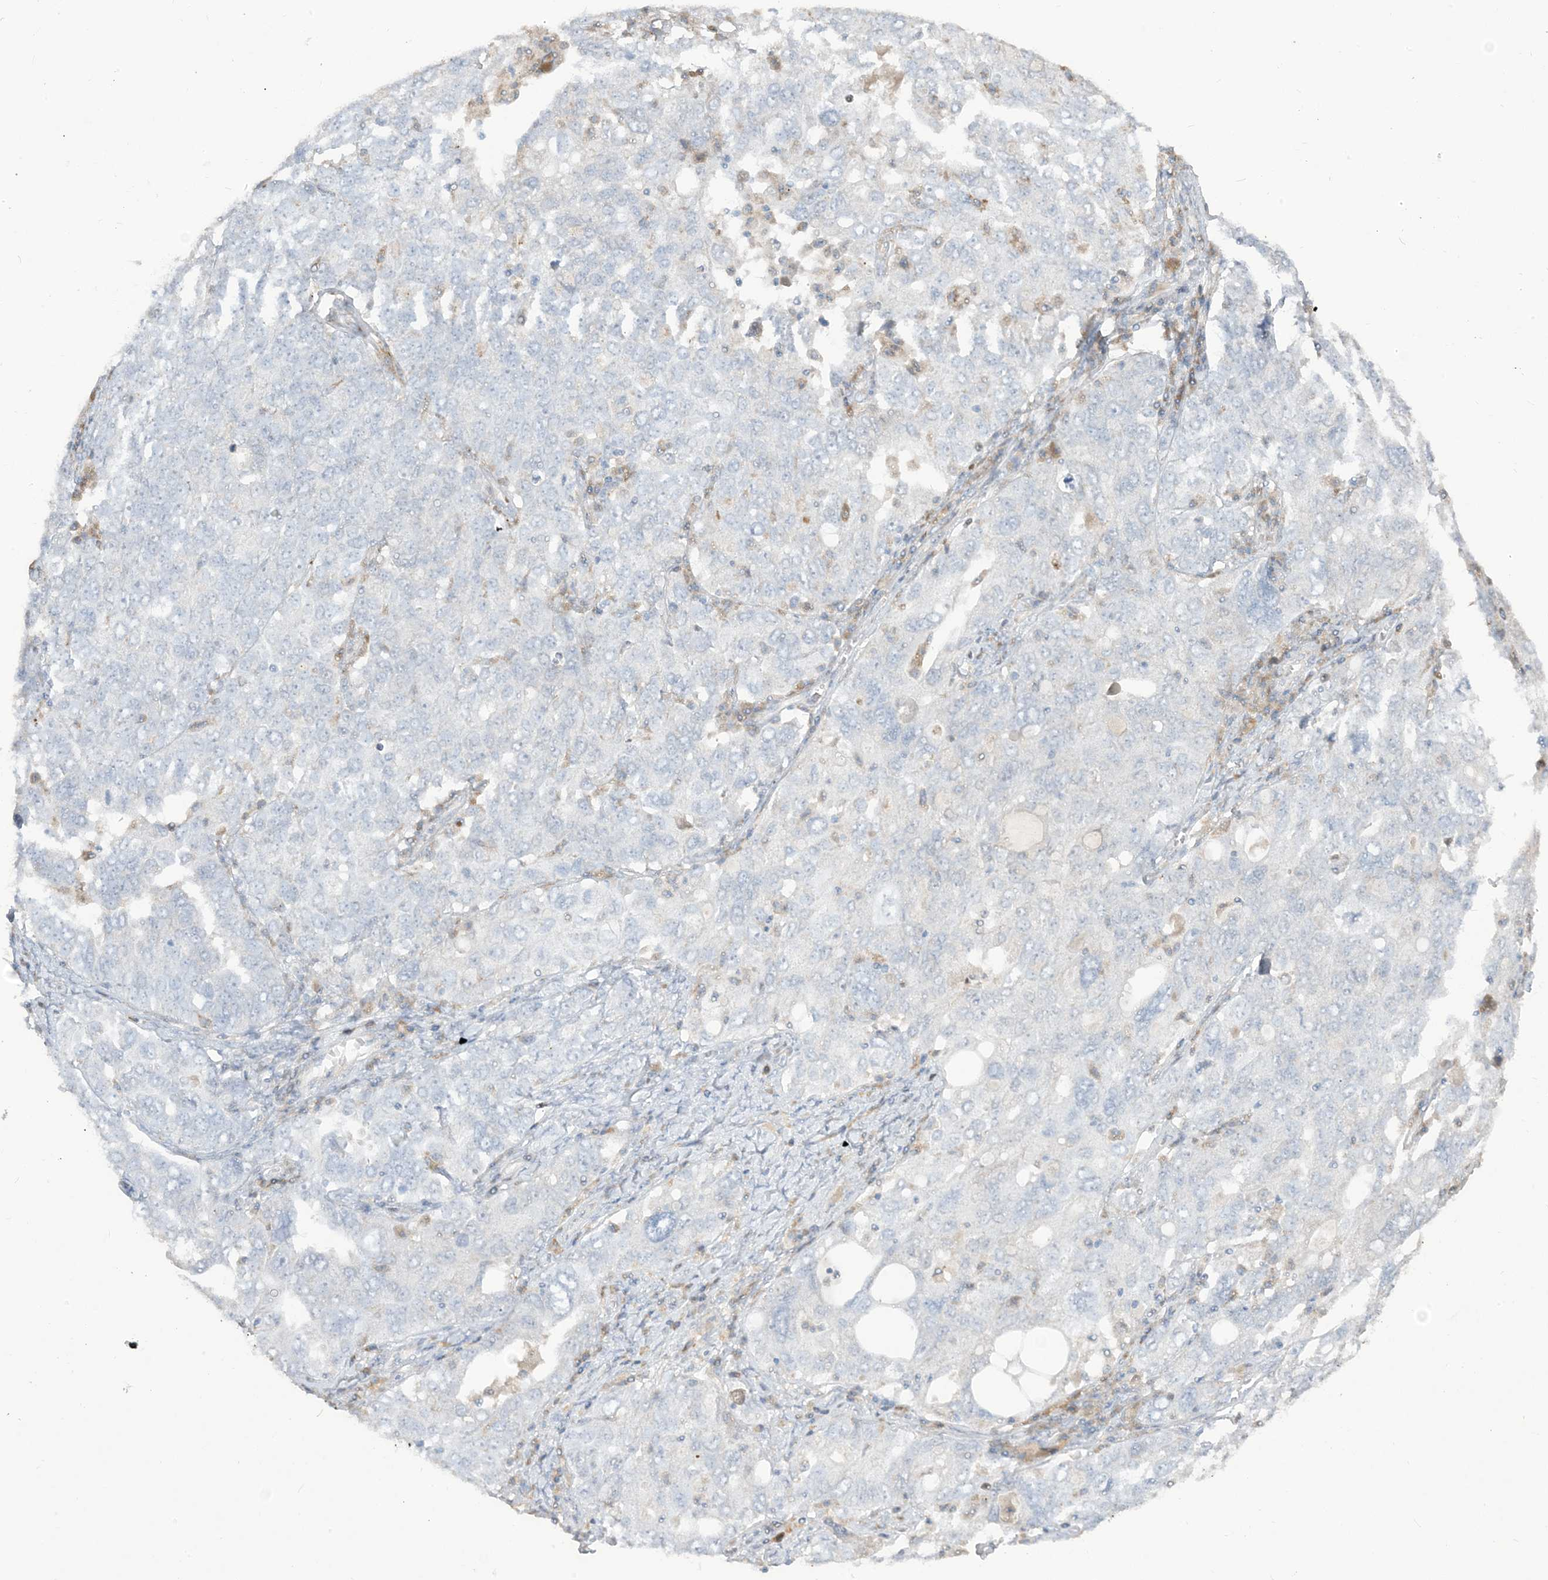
{"staining": {"intensity": "negative", "quantity": "none", "location": "none"}, "tissue": "ovarian cancer", "cell_type": "Tumor cells", "image_type": "cancer", "snomed": [{"axis": "morphology", "description": "Carcinoma, endometroid"}, {"axis": "topography", "description": "Ovary"}], "caption": "Human ovarian cancer (endometroid carcinoma) stained for a protein using IHC shows no staining in tumor cells.", "gene": "LOXL3", "patient": {"sex": "female", "age": 62}}